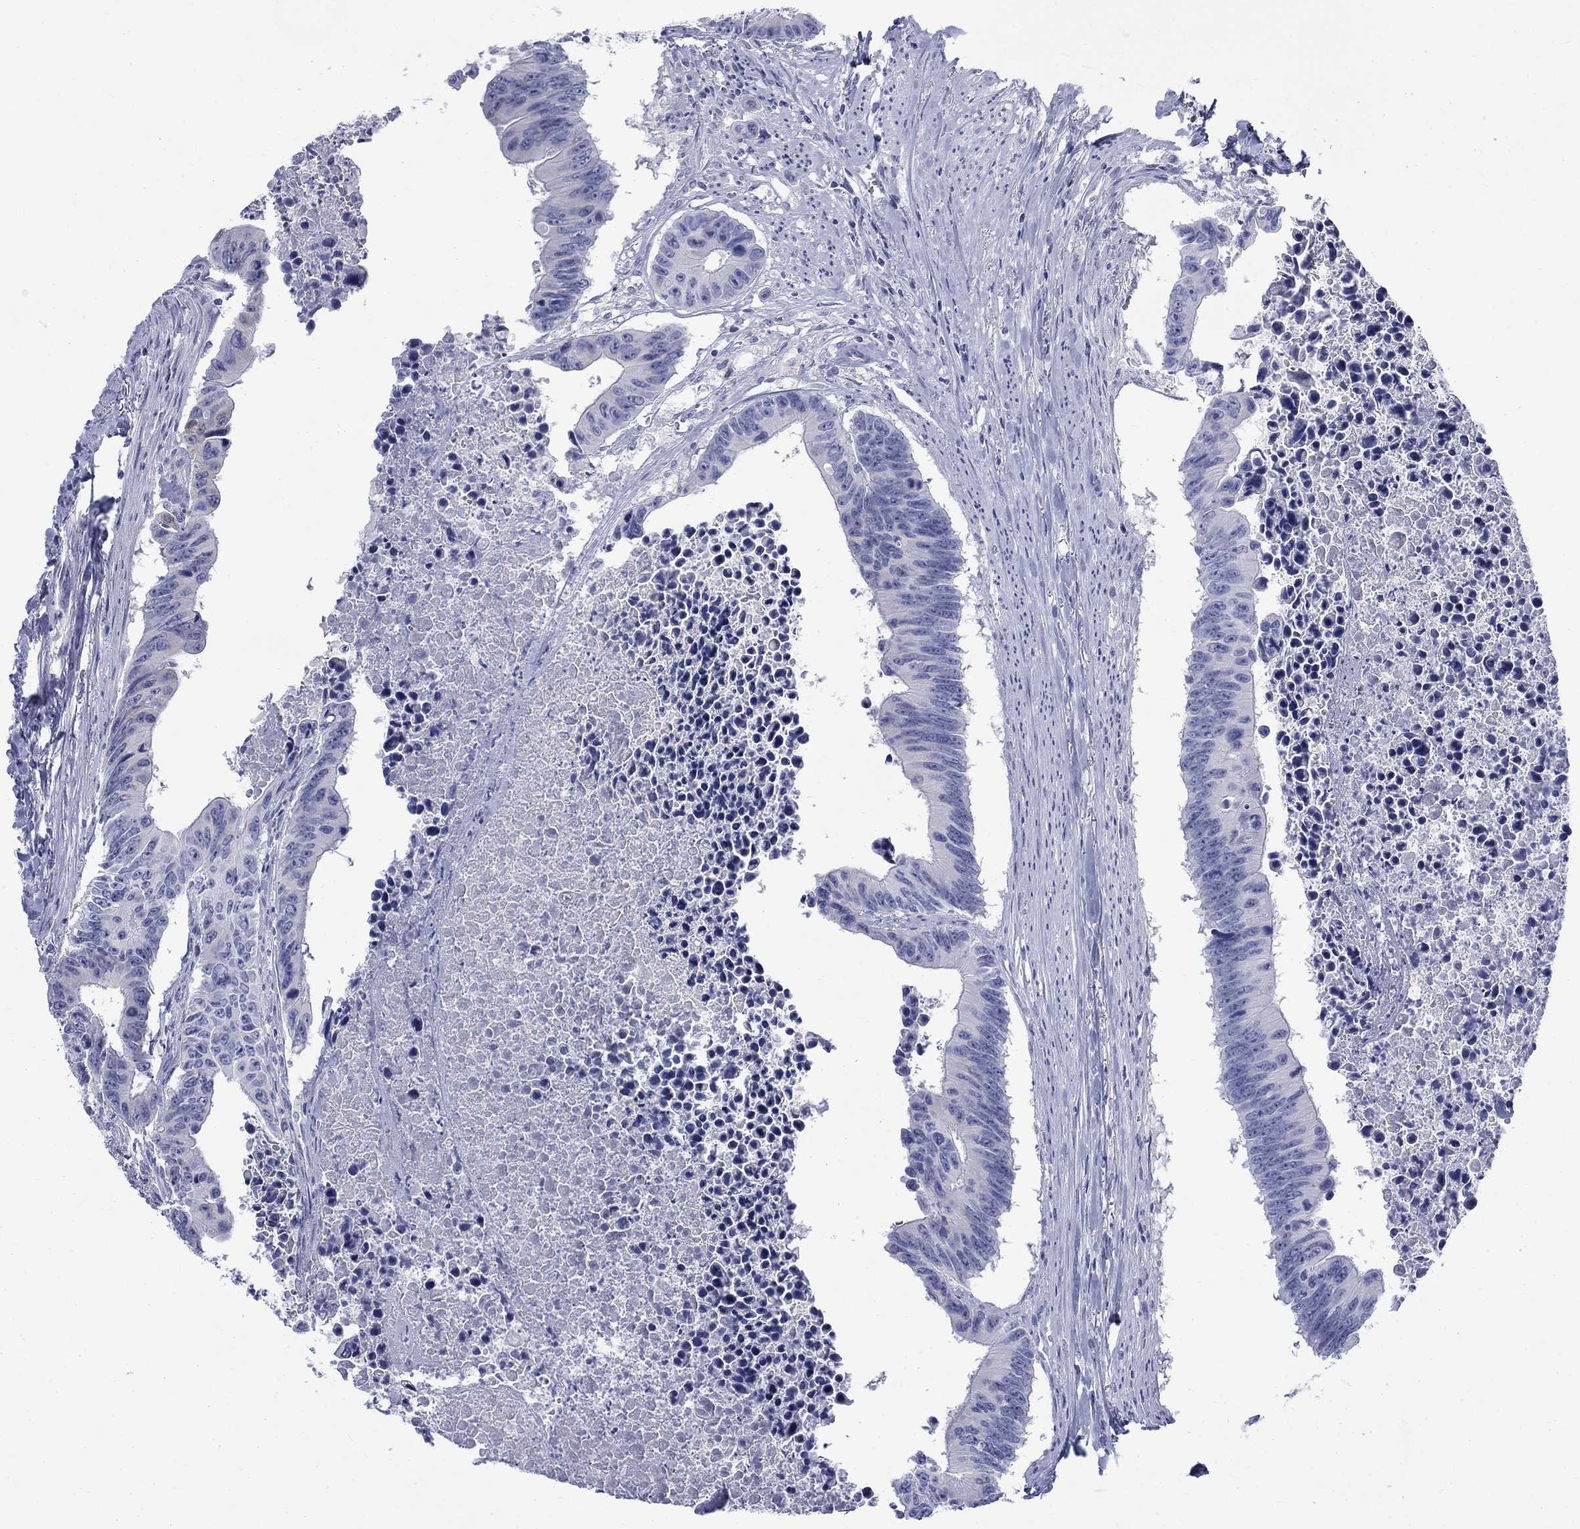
{"staining": {"intensity": "negative", "quantity": "none", "location": "none"}, "tissue": "colorectal cancer", "cell_type": "Tumor cells", "image_type": "cancer", "snomed": [{"axis": "morphology", "description": "Adenocarcinoma, NOS"}, {"axis": "topography", "description": "Colon"}], "caption": "Immunohistochemistry micrograph of colorectal cancer stained for a protein (brown), which reveals no expression in tumor cells.", "gene": "IGF2BP3", "patient": {"sex": "female", "age": 87}}